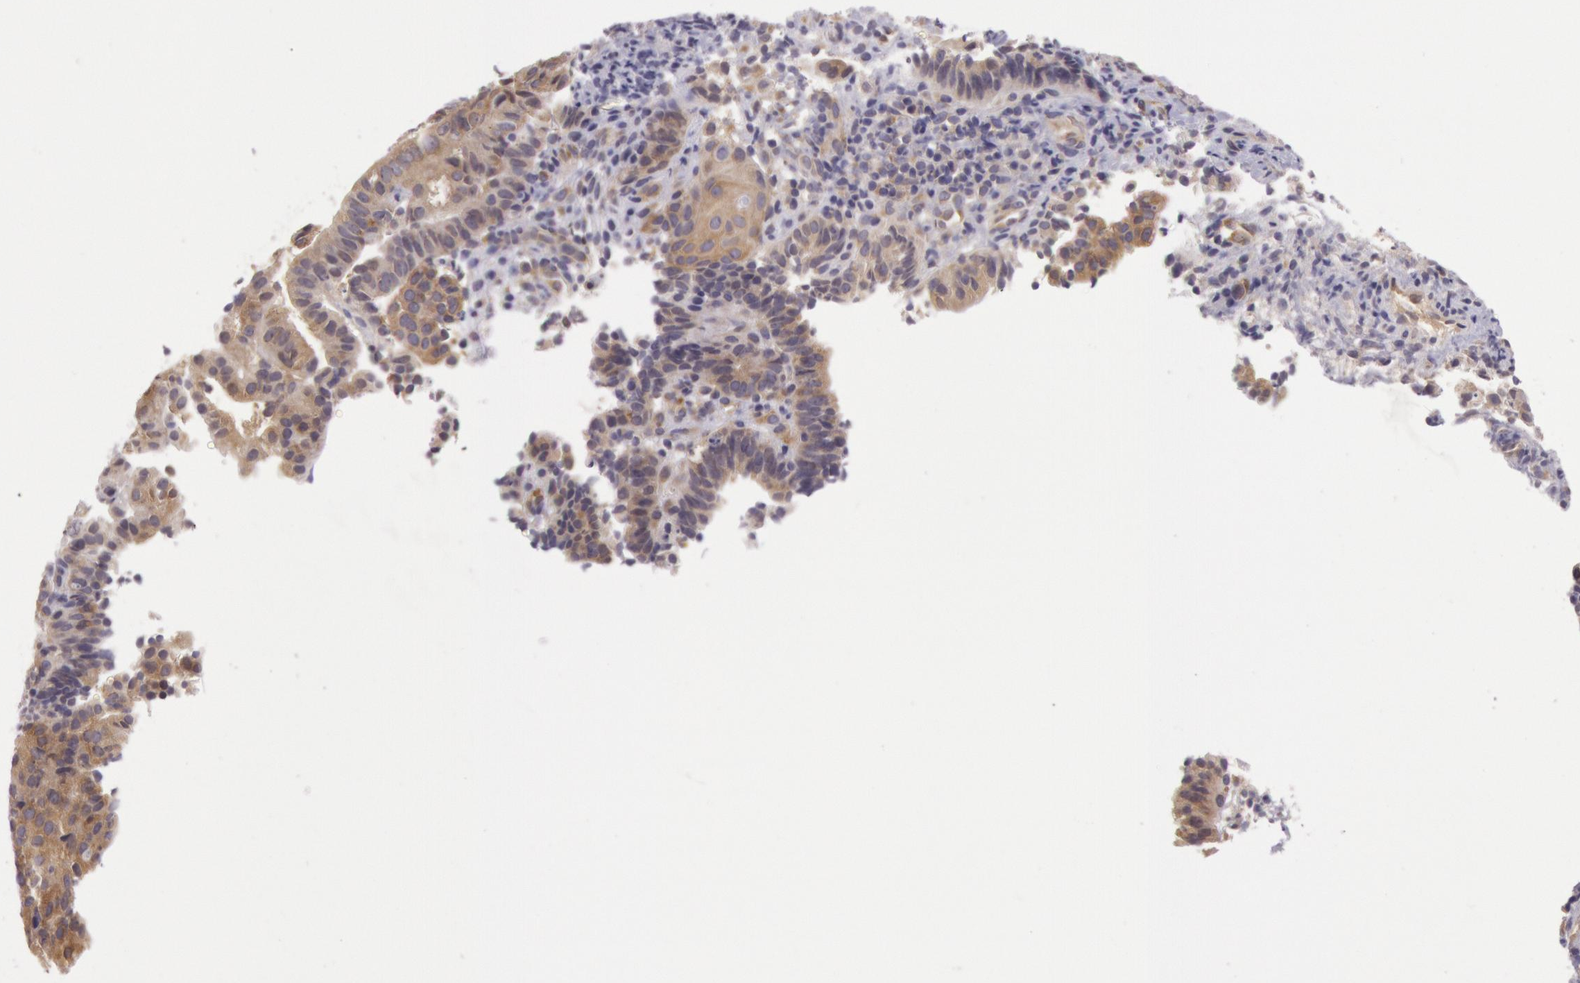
{"staining": {"intensity": "weak", "quantity": ">75%", "location": "cytoplasmic/membranous"}, "tissue": "cervical cancer", "cell_type": "Tumor cells", "image_type": "cancer", "snomed": [{"axis": "morphology", "description": "Adenocarcinoma, NOS"}, {"axis": "topography", "description": "Cervix"}], "caption": "This image demonstrates IHC staining of human cervical cancer (adenocarcinoma), with low weak cytoplasmic/membranous expression in approximately >75% of tumor cells.", "gene": "CHUK", "patient": {"sex": "female", "age": 60}}